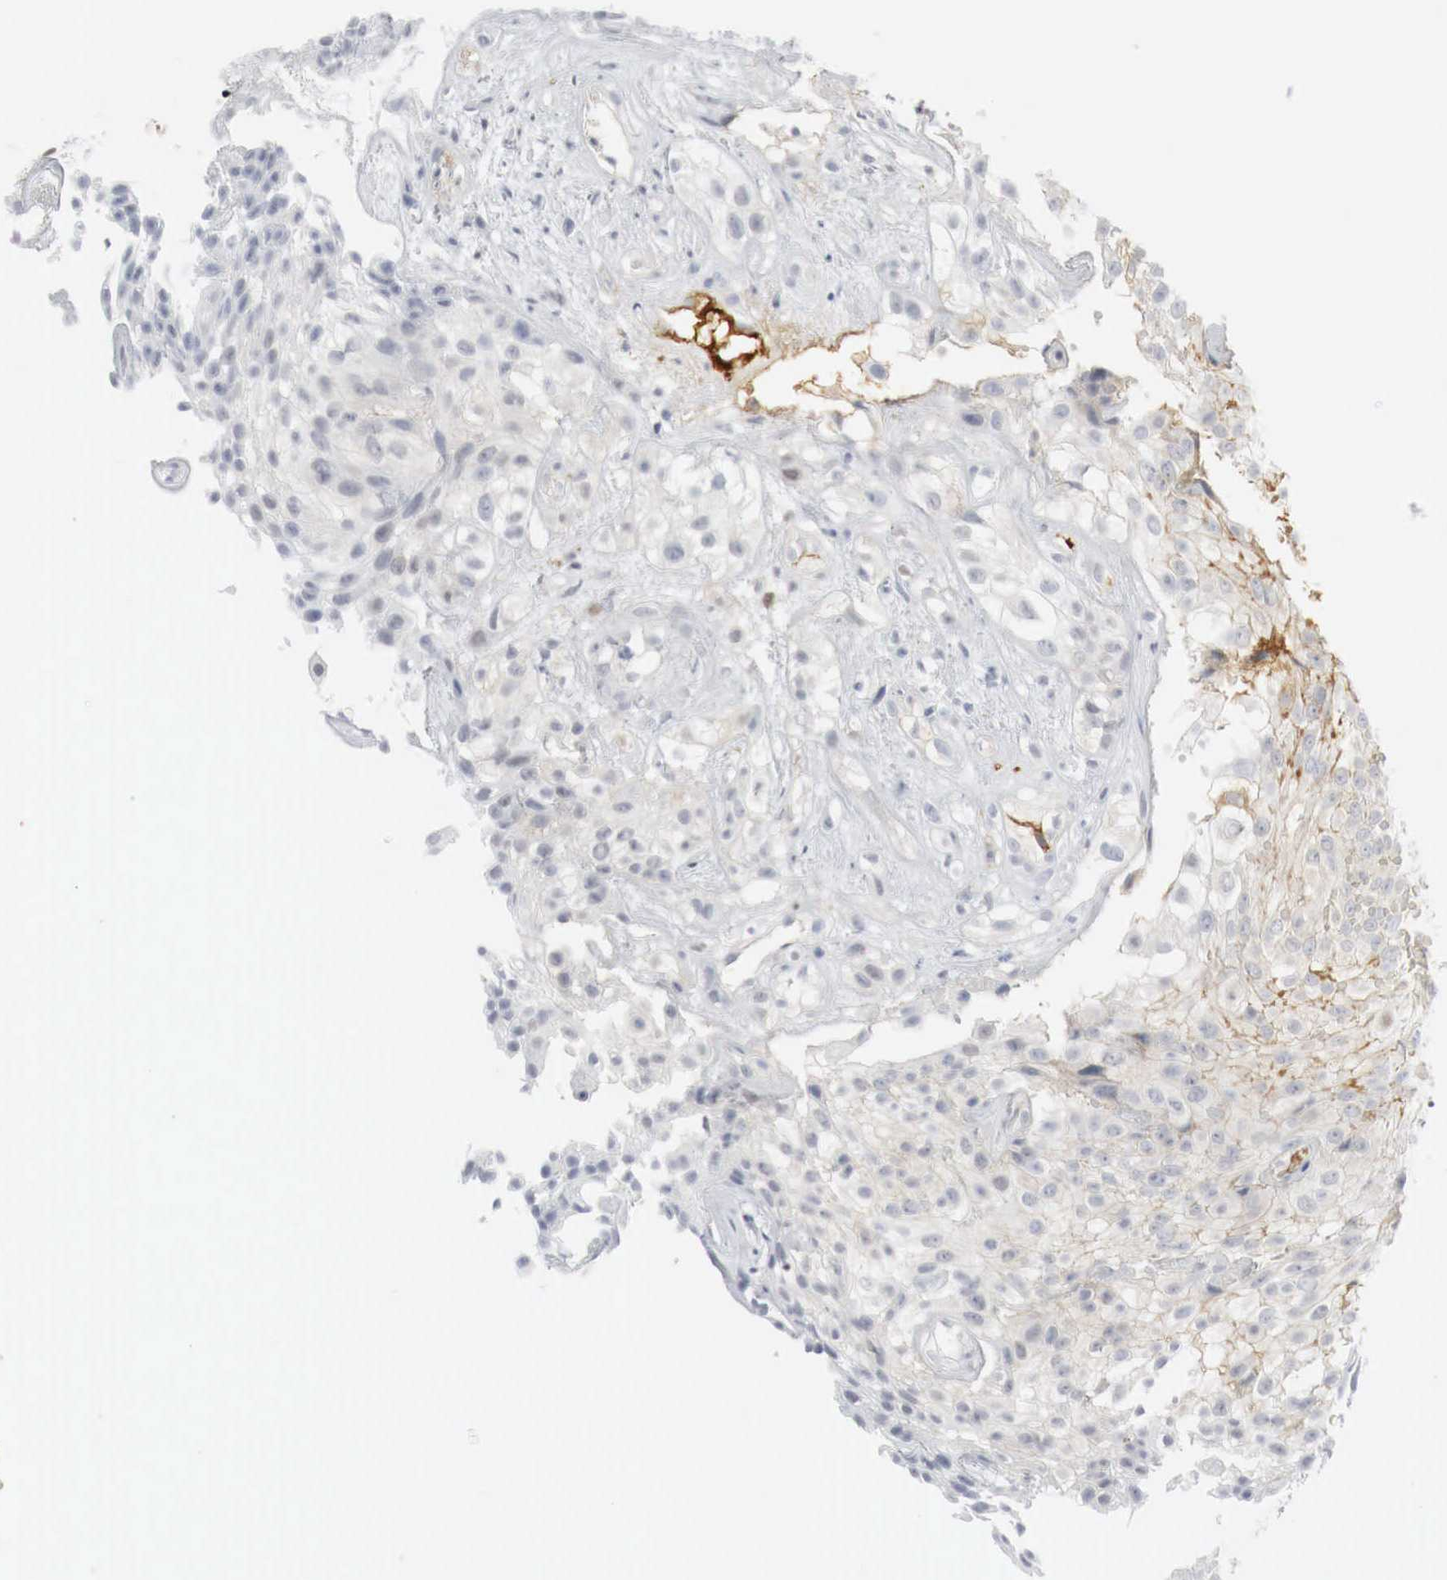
{"staining": {"intensity": "weak", "quantity": "<25%", "location": "cytoplasmic/membranous"}, "tissue": "urothelial cancer", "cell_type": "Tumor cells", "image_type": "cancer", "snomed": [{"axis": "morphology", "description": "Urothelial carcinoma, High grade"}, {"axis": "topography", "description": "Urinary bladder"}], "caption": "Immunohistochemical staining of high-grade urothelial carcinoma exhibits no significant staining in tumor cells. The staining was performed using DAB (3,3'-diaminobenzidine) to visualize the protein expression in brown, while the nuclei were stained in blue with hematoxylin (Magnification: 20x).", "gene": "MYC", "patient": {"sex": "male", "age": 56}}